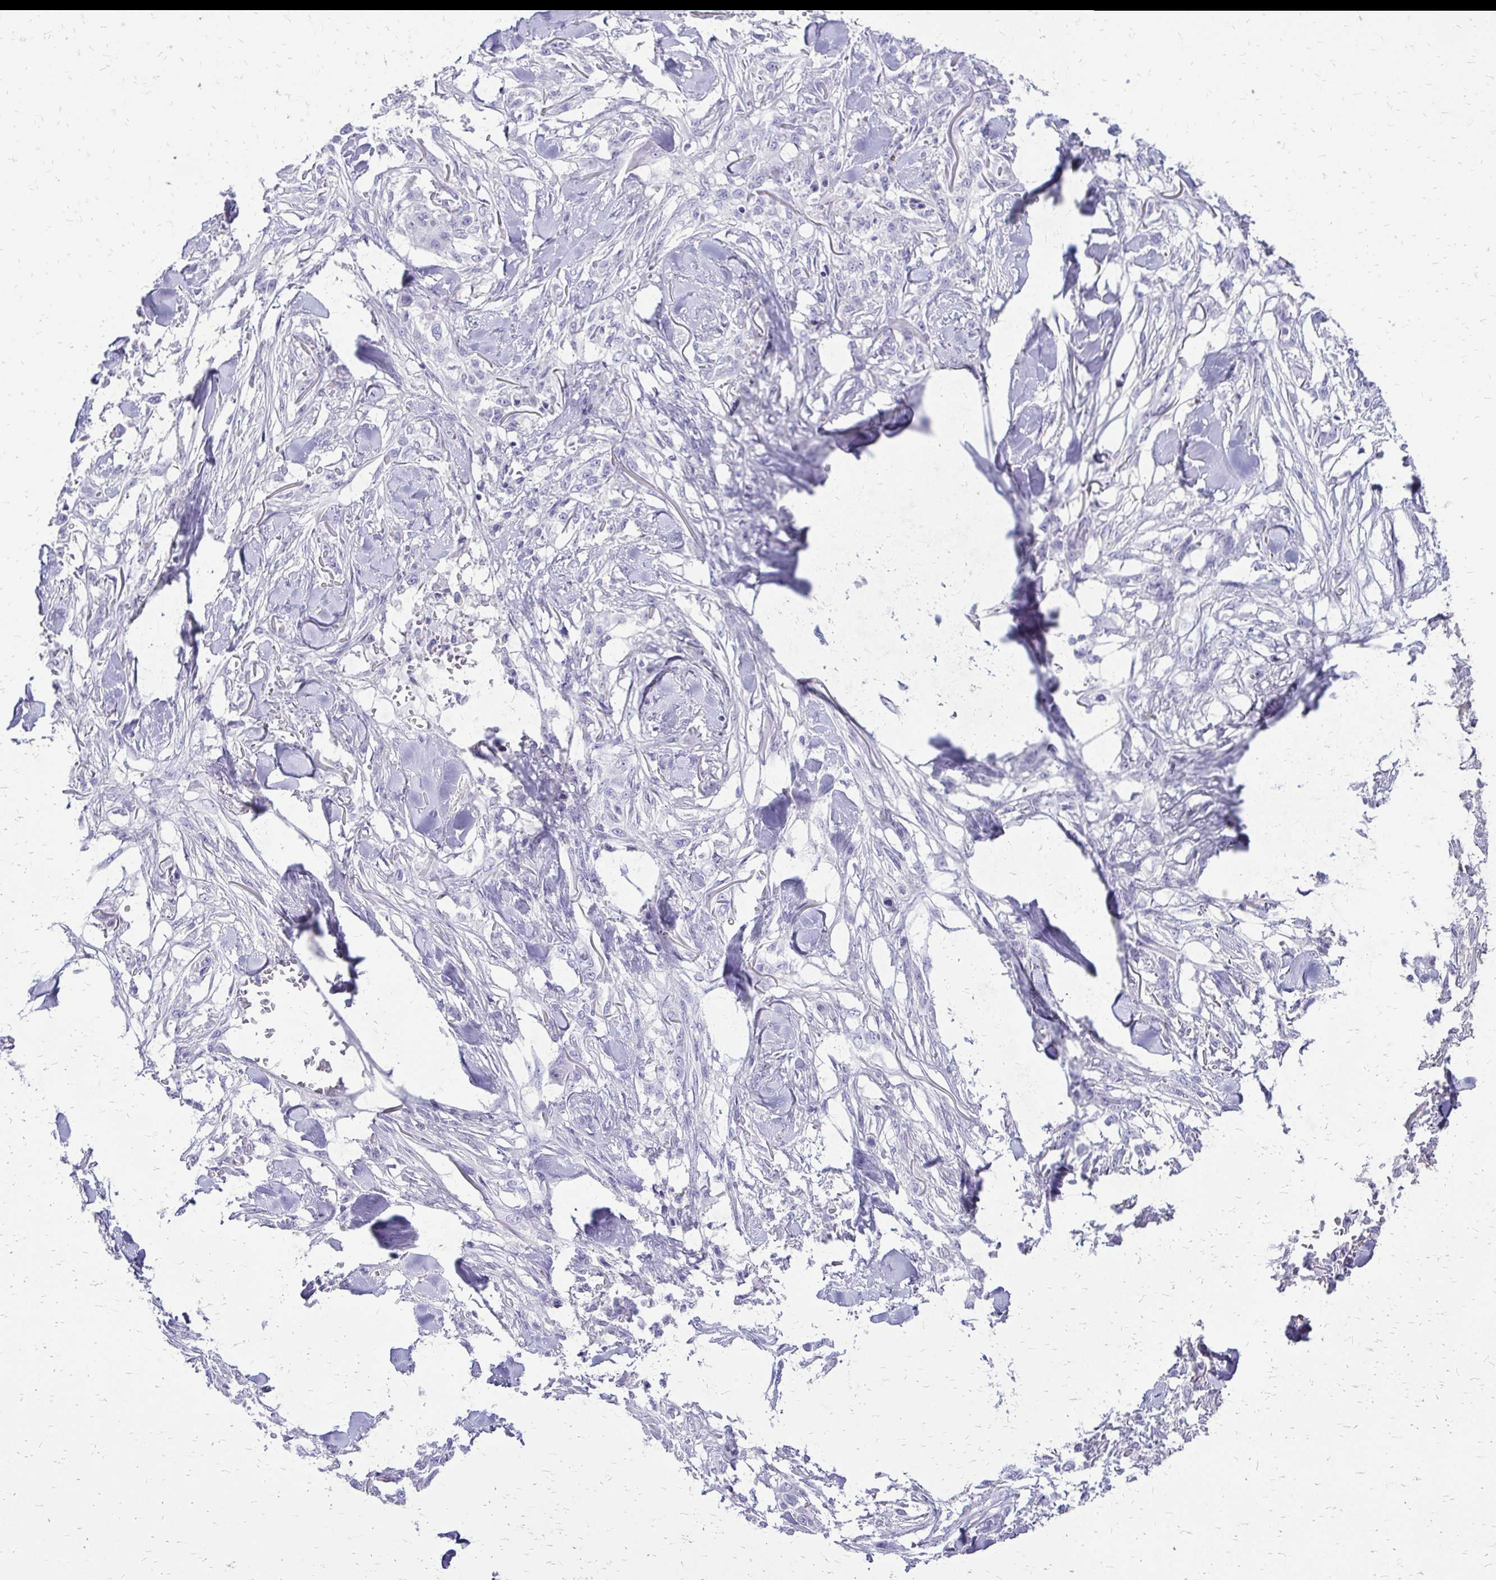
{"staining": {"intensity": "negative", "quantity": "none", "location": "none"}, "tissue": "skin cancer", "cell_type": "Tumor cells", "image_type": "cancer", "snomed": [{"axis": "morphology", "description": "Squamous cell carcinoma, NOS"}, {"axis": "topography", "description": "Skin"}], "caption": "Immunohistochemistry (IHC) histopathology image of human skin cancer (squamous cell carcinoma) stained for a protein (brown), which reveals no staining in tumor cells.", "gene": "SLC32A1", "patient": {"sex": "female", "age": 59}}